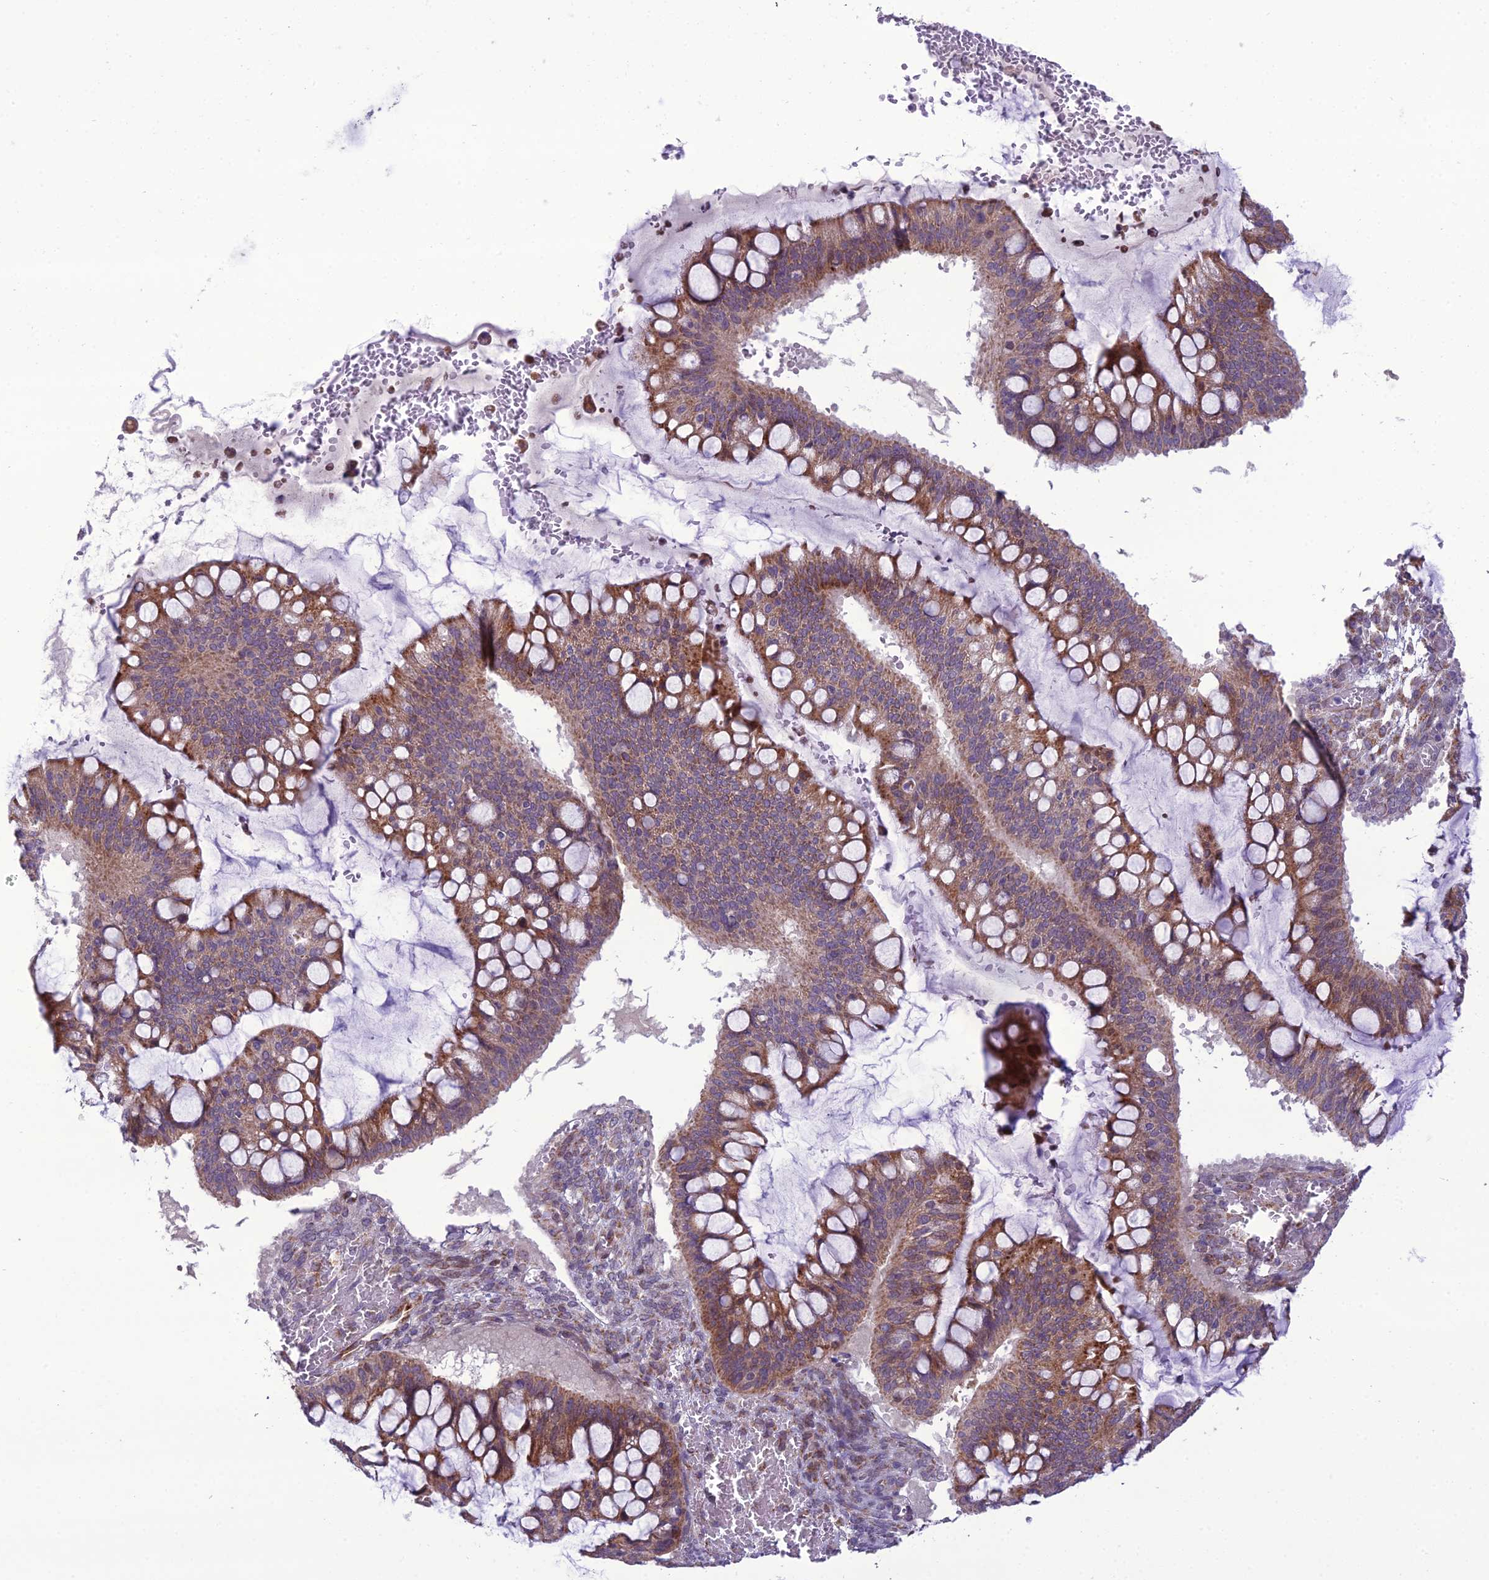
{"staining": {"intensity": "moderate", "quantity": ">75%", "location": "cytoplasmic/membranous"}, "tissue": "ovarian cancer", "cell_type": "Tumor cells", "image_type": "cancer", "snomed": [{"axis": "morphology", "description": "Cystadenocarcinoma, mucinous, NOS"}, {"axis": "topography", "description": "Ovary"}], "caption": "Mucinous cystadenocarcinoma (ovarian) stained for a protein exhibits moderate cytoplasmic/membranous positivity in tumor cells.", "gene": "NODAL", "patient": {"sex": "female", "age": 73}}